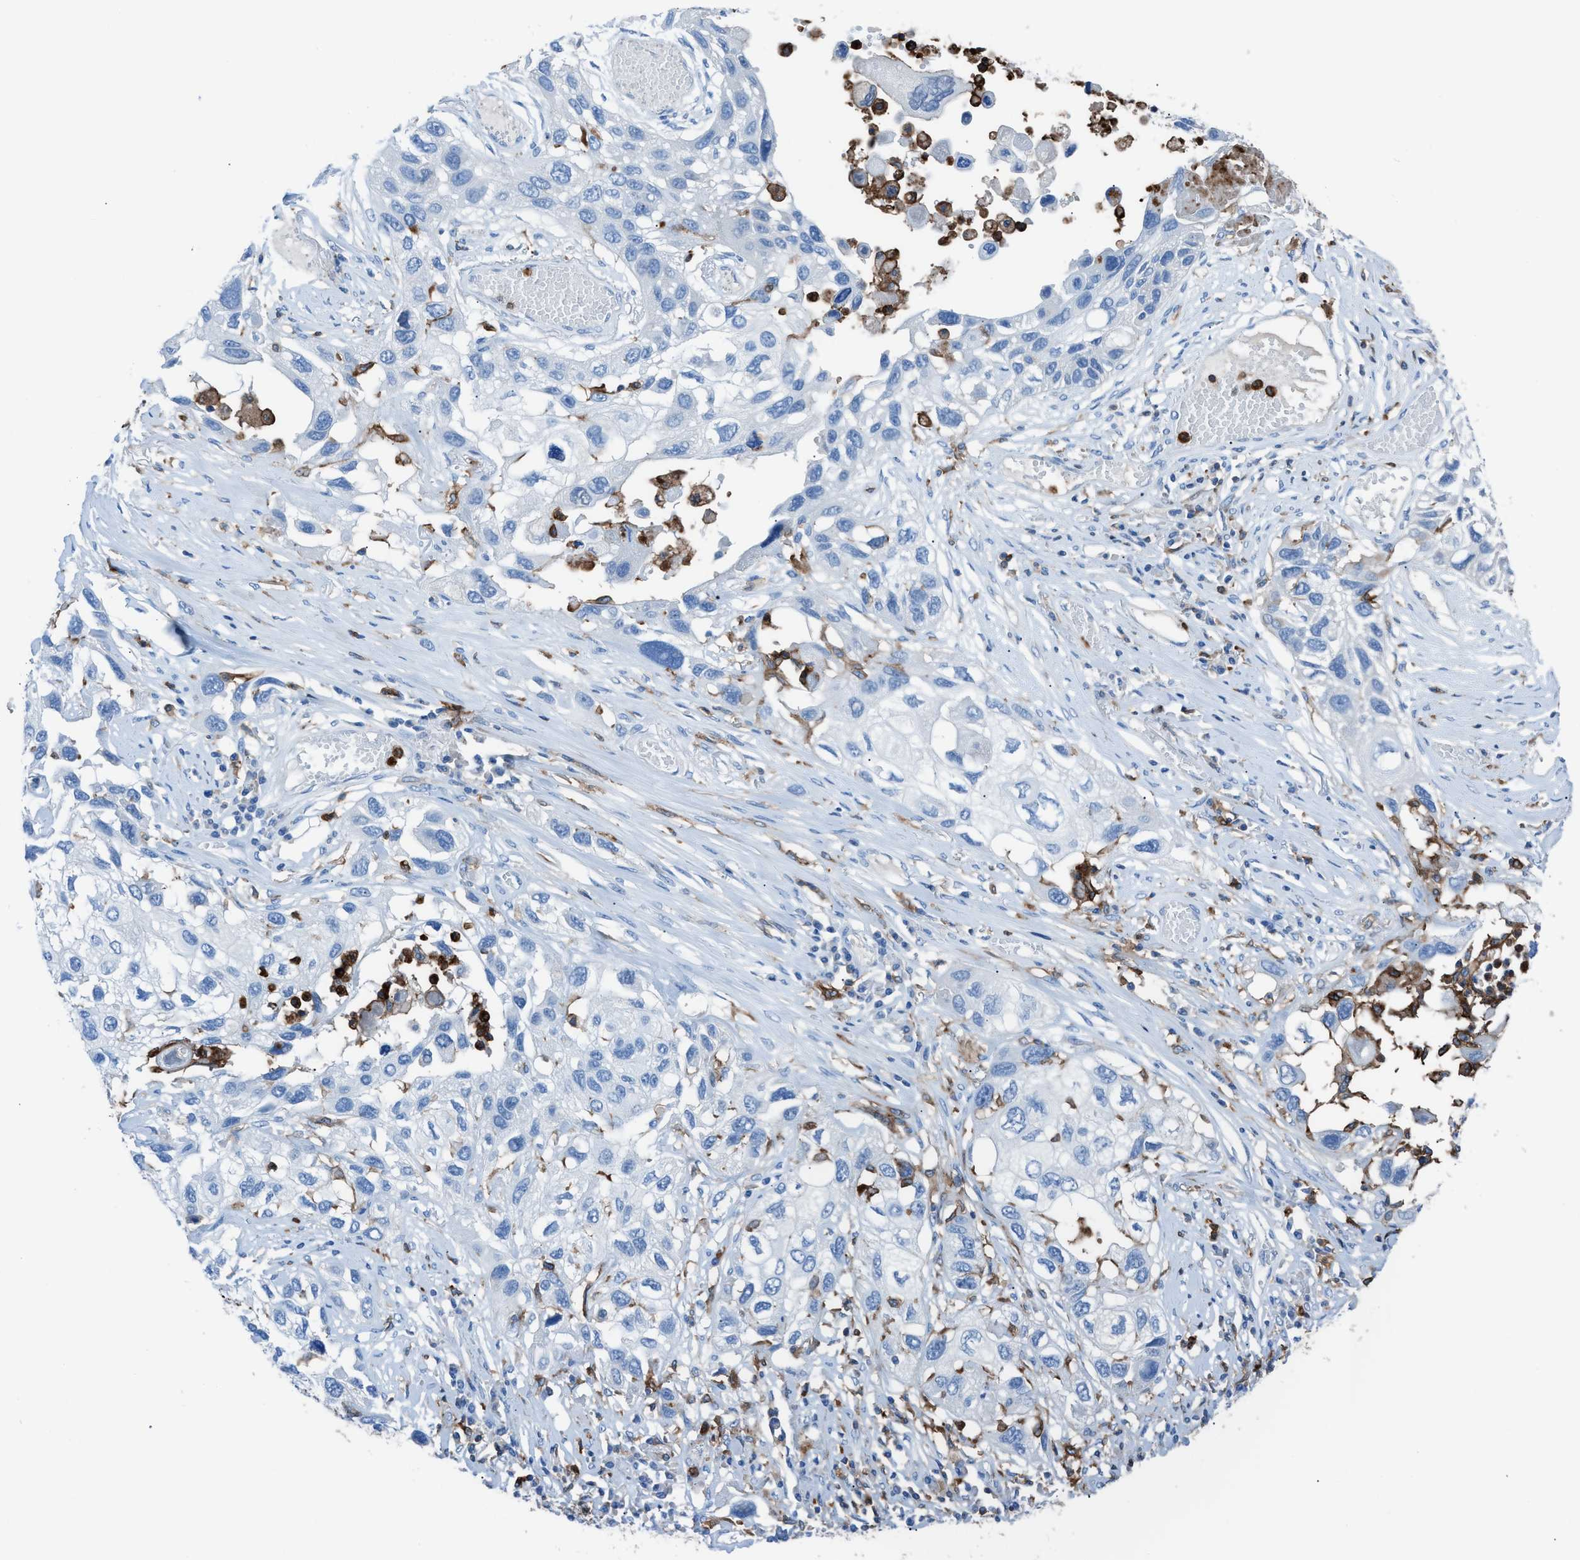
{"staining": {"intensity": "negative", "quantity": "none", "location": "none"}, "tissue": "lung cancer", "cell_type": "Tumor cells", "image_type": "cancer", "snomed": [{"axis": "morphology", "description": "Squamous cell carcinoma, NOS"}, {"axis": "topography", "description": "Lung"}], "caption": "Lung cancer was stained to show a protein in brown. There is no significant positivity in tumor cells.", "gene": "ITGB2", "patient": {"sex": "male", "age": 71}}